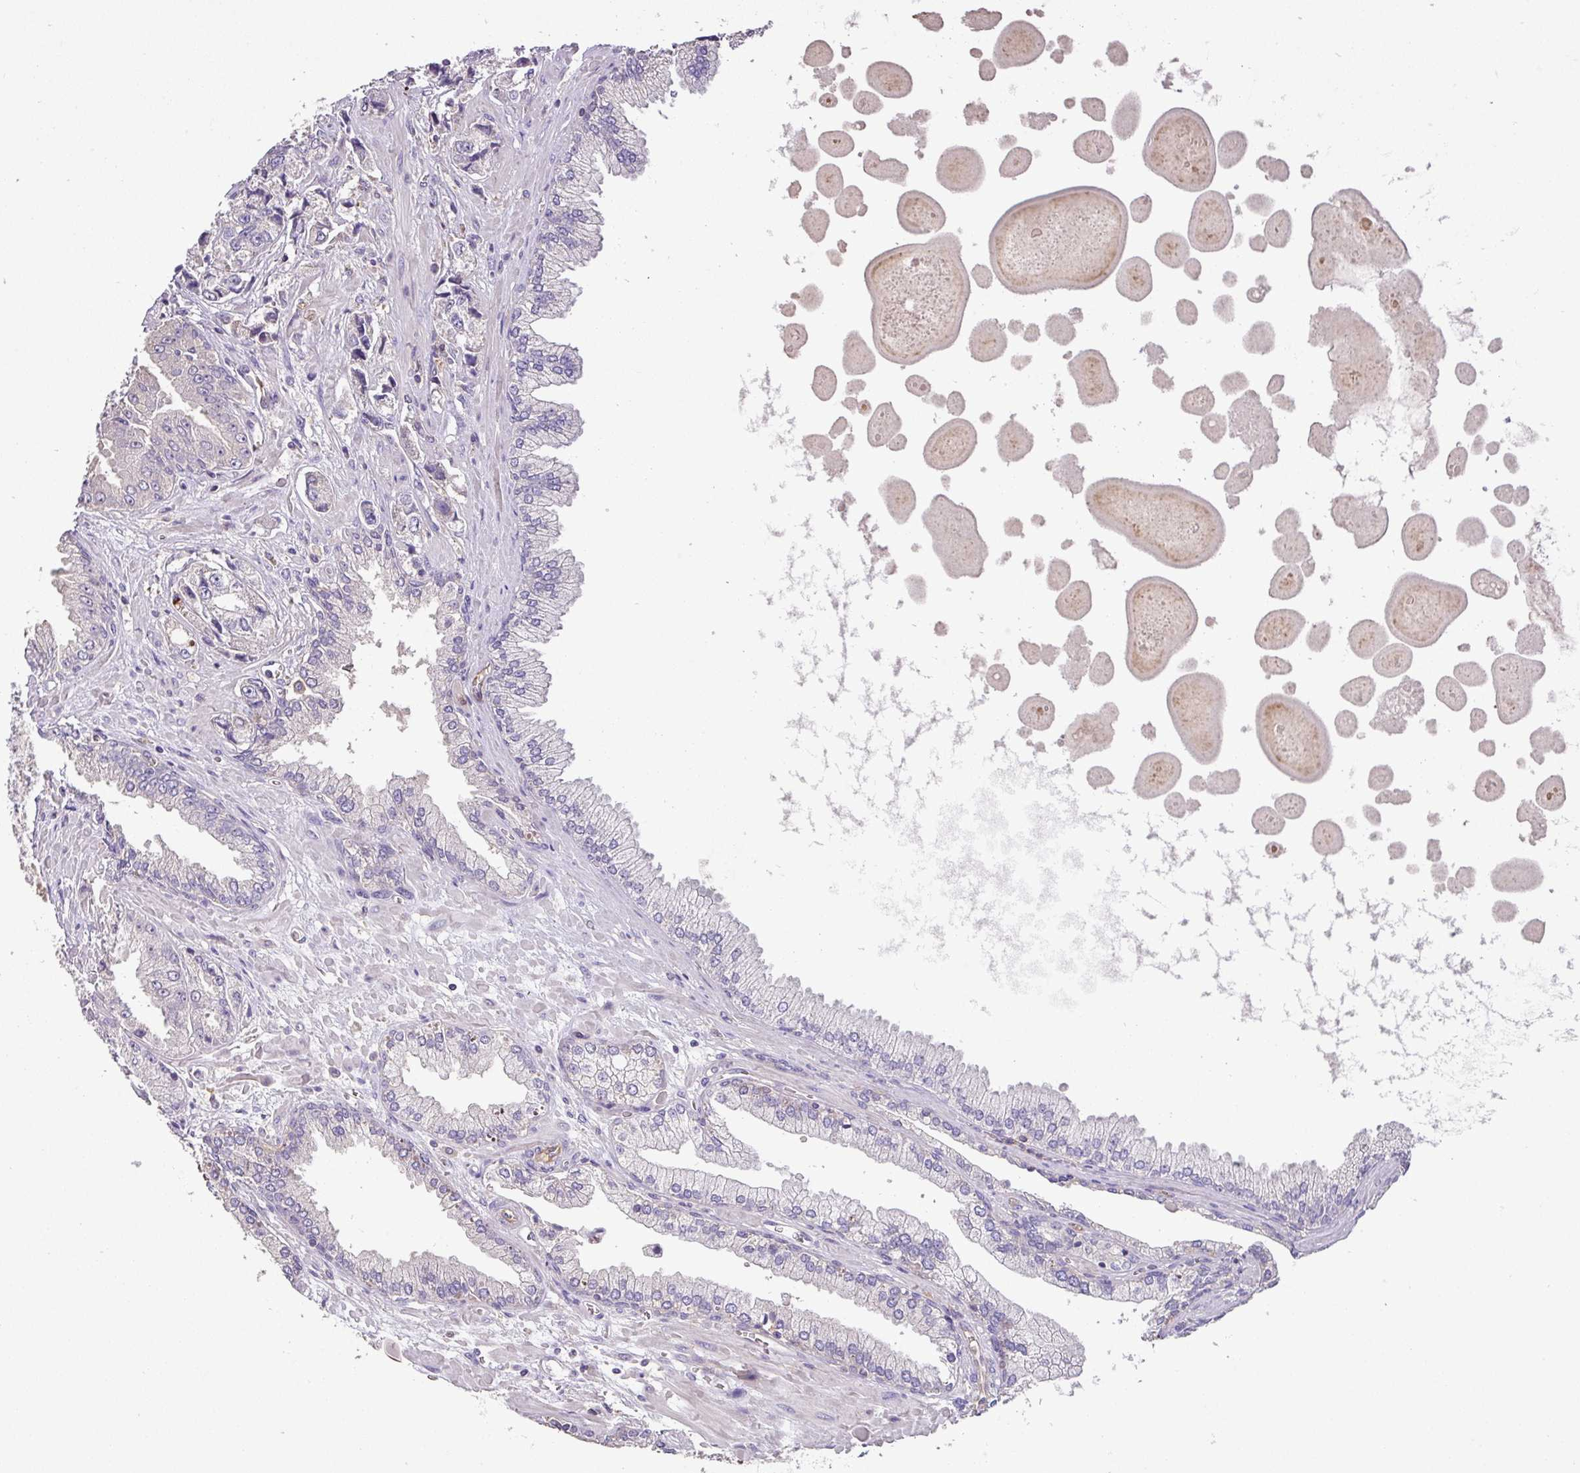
{"staining": {"intensity": "negative", "quantity": "none", "location": "none"}, "tissue": "prostate cancer", "cell_type": "Tumor cells", "image_type": "cancer", "snomed": [{"axis": "morphology", "description": "Adenocarcinoma, High grade"}, {"axis": "topography", "description": "Prostate"}], "caption": "Micrograph shows no significant protein positivity in tumor cells of prostate adenocarcinoma (high-grade). Nuclei are stained in blue.", "gene": "HOXC13", "patient": {"sex": "male", "age": 74}}